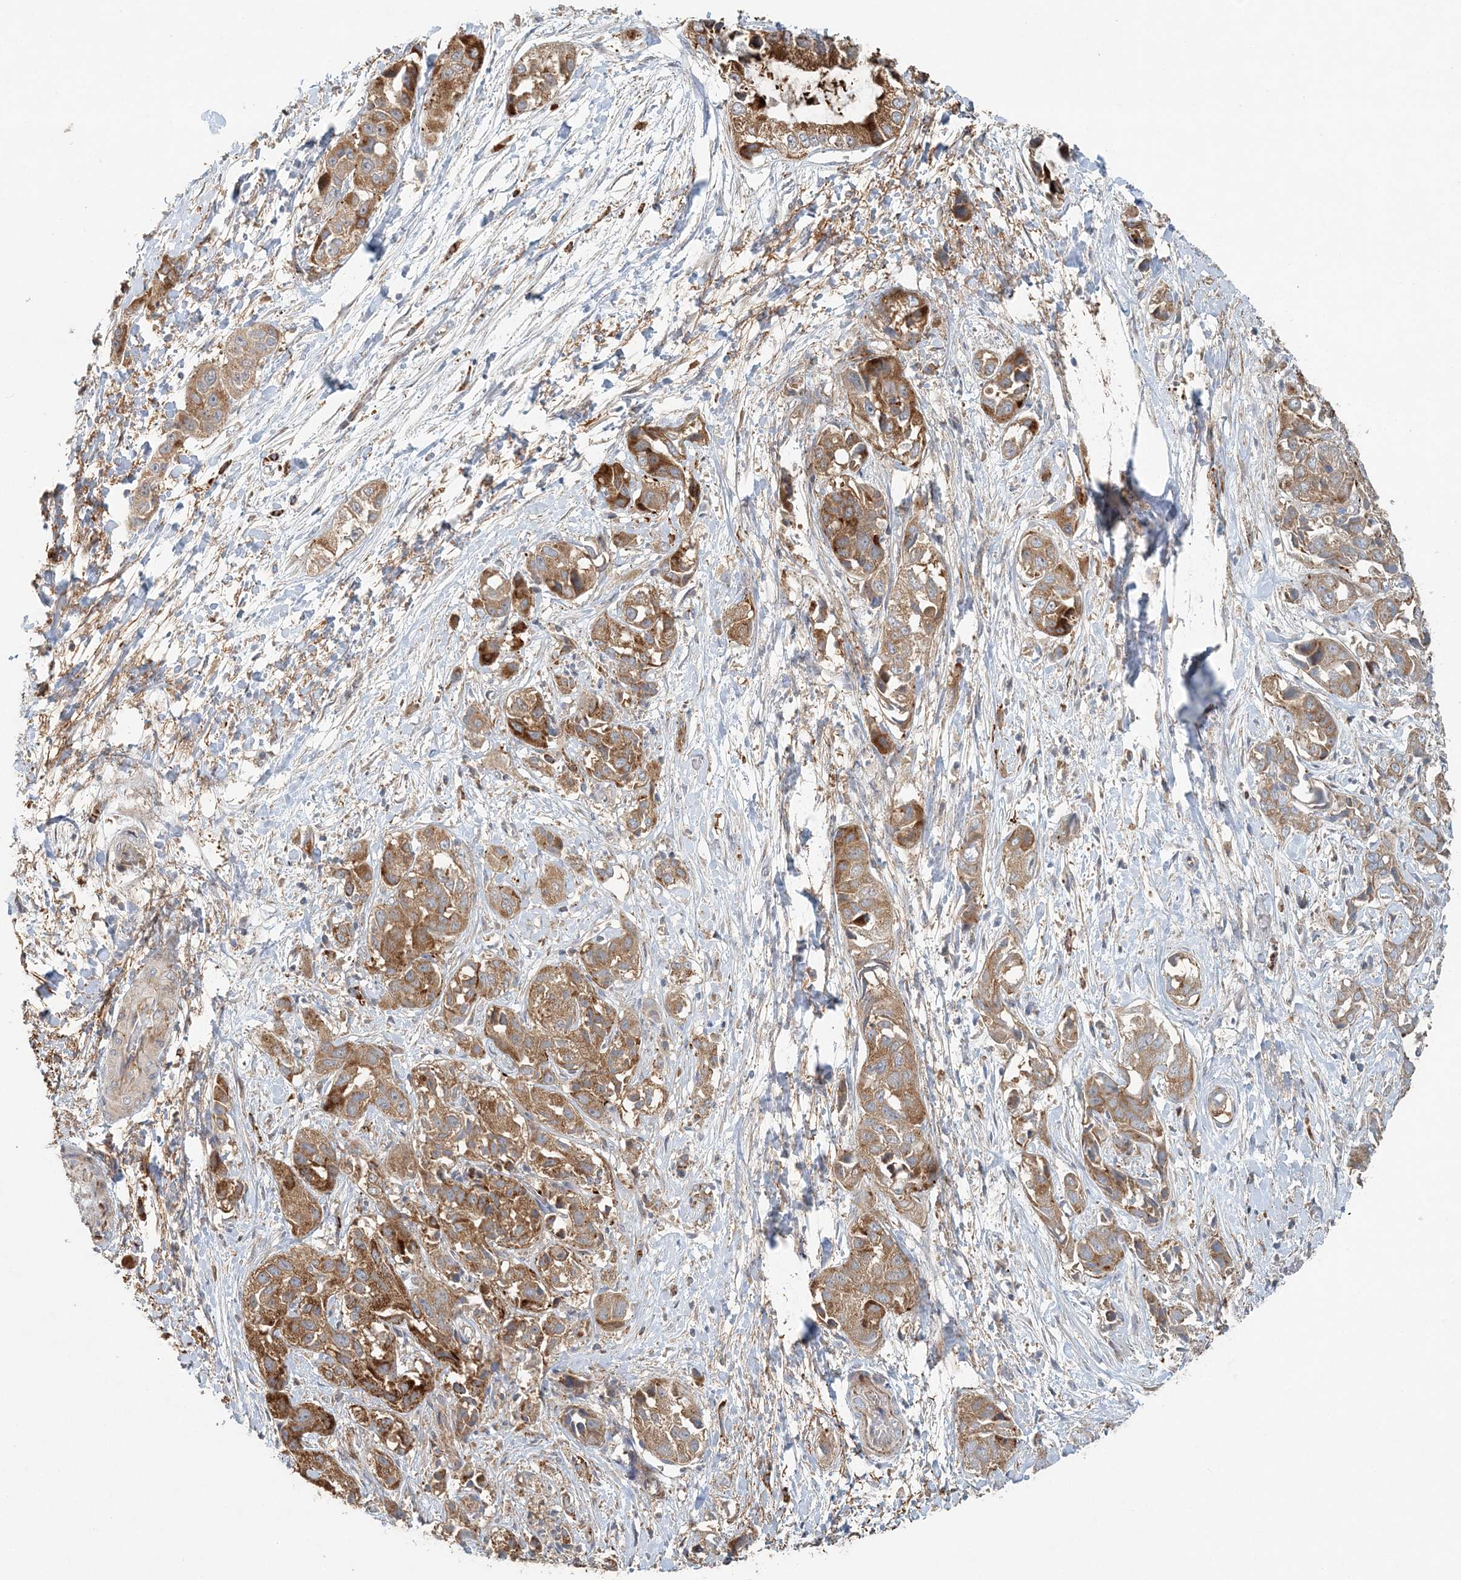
{"staining": {"intensity": "moderate", "quantity": ">75%", "location": "cytoplasmic/membranous"}, "tissue": "liver cancer", "cell_type": "Tumor cells", "image_type": "cancer", "snomed": [{"axis": "morphology", "description": "Cholangiocarcinoma"}, {"axis": "topography", "description": "Liver"}], "caption": "There is medium levels of moderate cytoplasmic/membranous positivity in tumor cells of liver cholangiocarcinoma, as demonstrated by immunohistochemical staining (brown color).", "gene": "MMUT", "patient": {"sex": "female", "age": 52}}